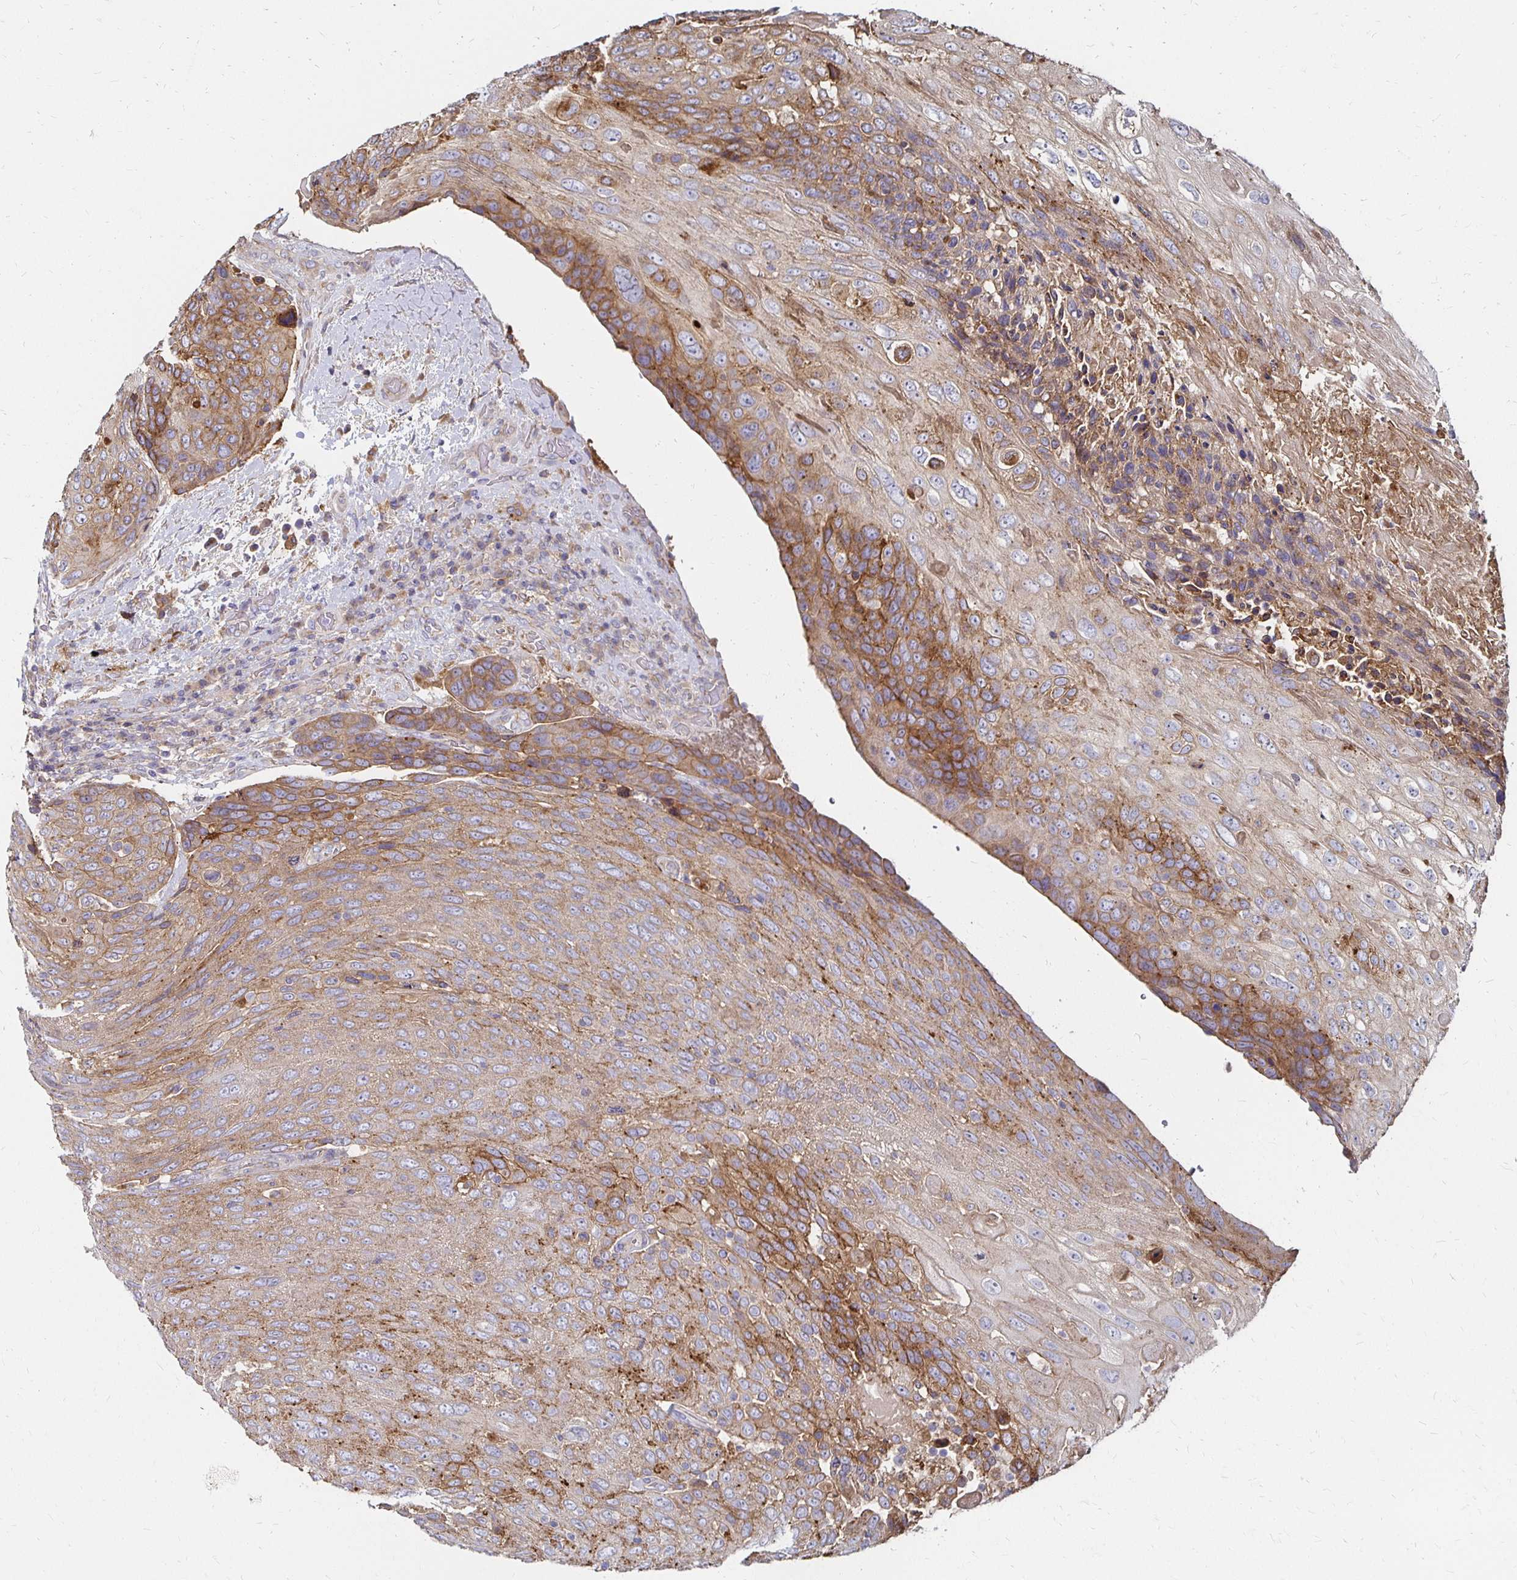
{"staining": {"intensity": "moderate", "quantity": "25%-75%", "location": "cytoplasmic/membranous"}, "tissue": "urothelial cancer", "cell_type": "Tumor cells", "image_type": "cancer", "snomed": [{"axis": "morphology", "description": "Urothelial carcinoma, High grade"}, {"axis": "topography", "description": "Urinary bladder"}], "caption": "This is a micrograph of immunohistochemistry (IHC) staining of urothelial cancer, which shows moderate positivity in the cytoplasmic/membranous of tumor cells.", "gene": "NCSTN", "patient": {"sex": "female", "age": 70}}